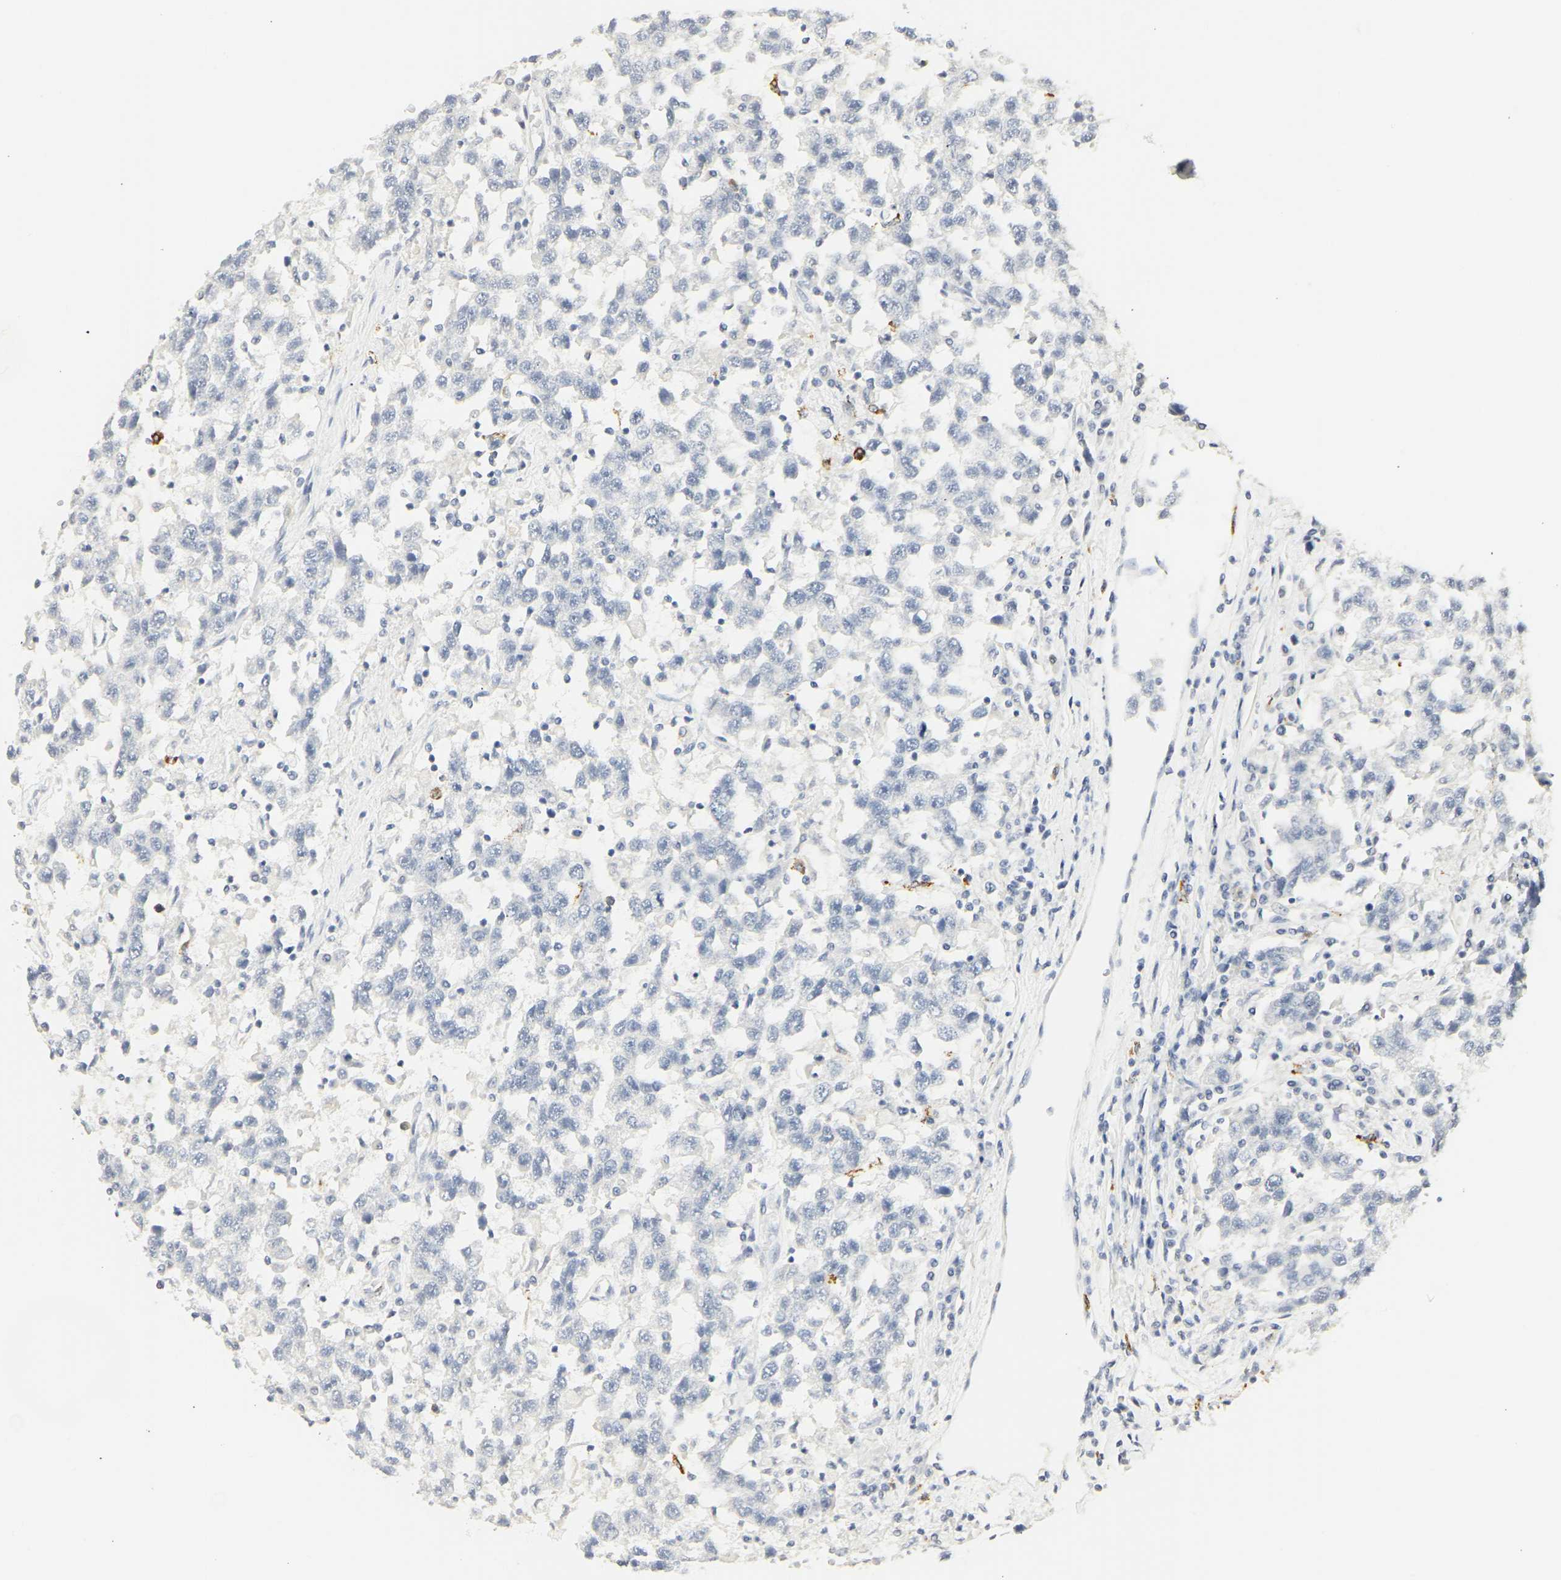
{"staining": {"intensity": "negative", "quantity": "none", "location": "none"}, "tissue": "testis cancer", "cell_type": "Tumor cells", "image_type": "cancer", "snomed": [{"axis": "morphology", "description": "Seminoma, NOS"}, {"axis": "topography", "description": "Testis"}], "caption": "Photomicrograph shows no significant protein staining in tumor cells of seminoma (testis). Brightfield microscopy of immunohistochemistry (IHC) stained with DAB (3,3'-diaminobenzidine) (brown) and hematoxylin (blue), captured at high magnification.", "gene": "MPO", "patient": {"sex": "male", "age": 41}}